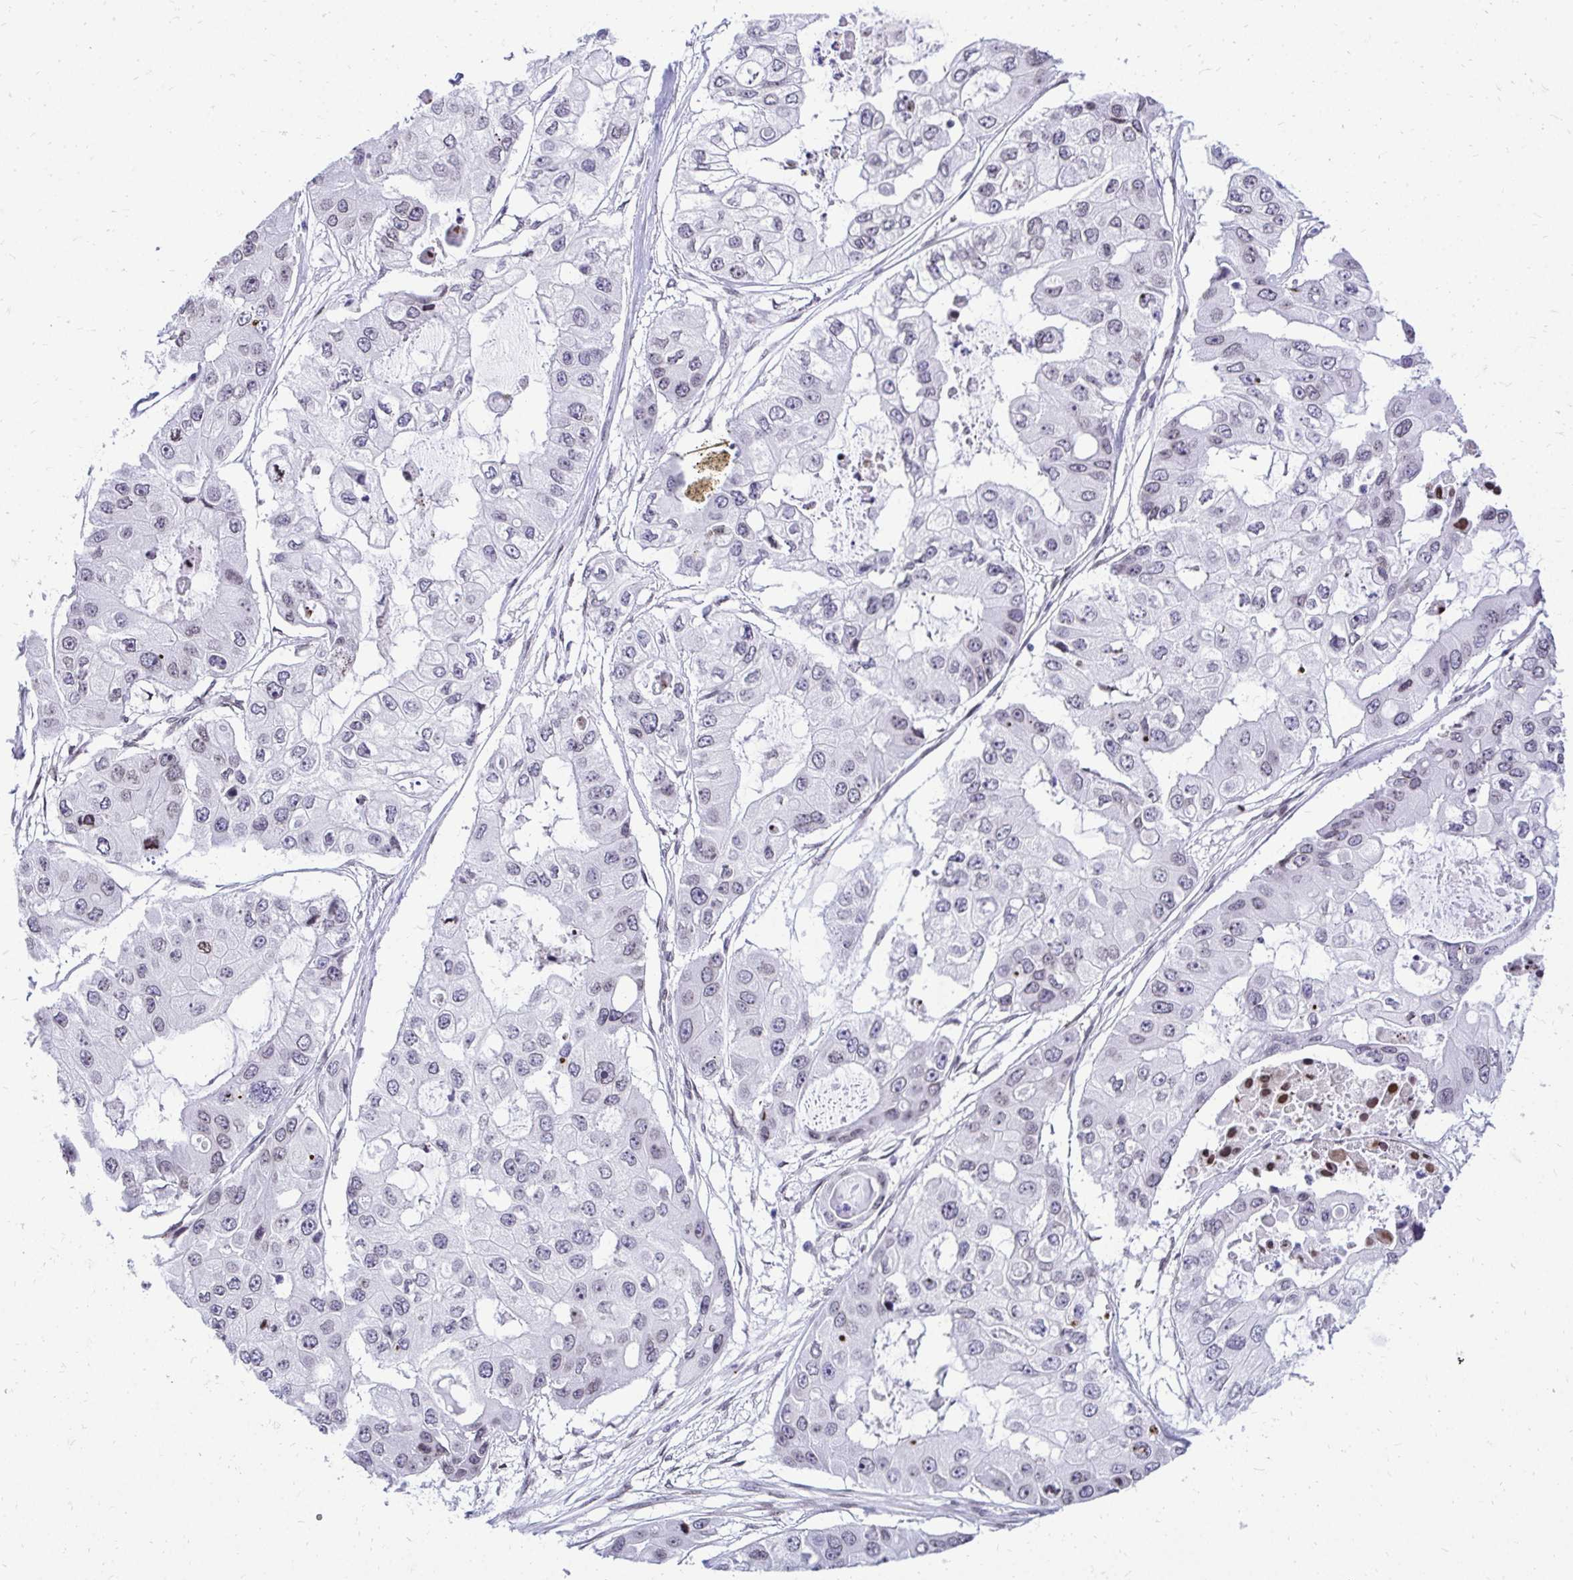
{"staining": {"intensity": "negative", "quantity": "none", "location": "none"}, "tissue": "ovarian cancer", "cell_type": "Tumor cells", "image_type": "cancer", "snomed": [{"axis": "morphology", "description": "Cystadenocarcinoma, serous, NOS"}, {"axis": "topography", "description": "Ovary"}], "caption": "Immunohistochemical staining of serous cystadenocarcinoma (ovarian) exhibits no significant staining in tumor cells. The staining was performed using DAB (3,3'-diaminobenzidine) to visualize the protein expression in brown, while the nuclei were stained in blue with hematoxylin (Magnification: 20x).", "gene": "BANF1", "patient": {"sex": "female", "age": 56}}